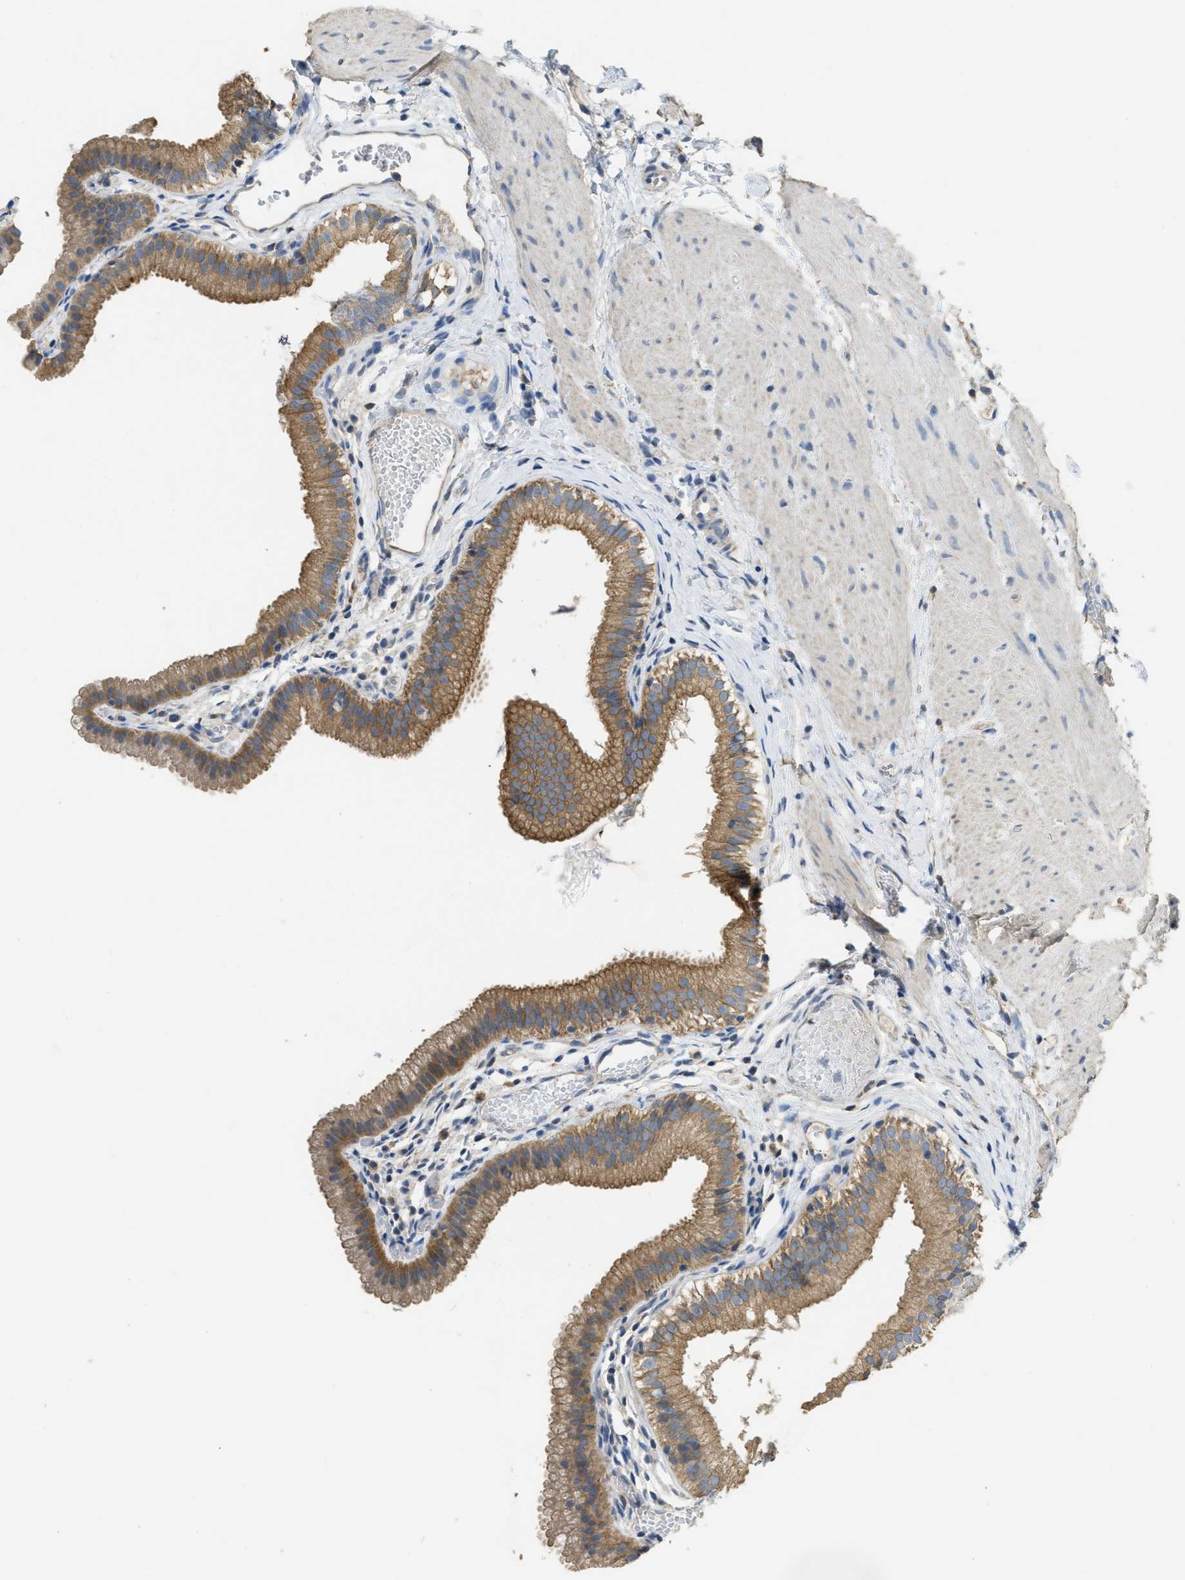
{"staining": {"intensity": "moderate", "quantity": ">75%", "location": "cytoplasmic/membranous"}, "tissue": "gallbladder", "cell_type": "Glandular cells", "image_type": "normal", "snomed": [{"axis": "morphology", "description": "Normal tissue, NOS"}, {"axis": "topography", "description": "Gallbladder"}], "caption": "IHC histopathology image of normal gallbladder: human gallbladder stained using immunohistochemistry (IHC) exhibits medium levels of moderate protein expression localized specifically in the cytoplasmic/membranous of glandular cells, appearing as a cytoplasmic/membranous brown color.", "gene": "SFXN2", "patient": {"sex": "female", "age": 26}}